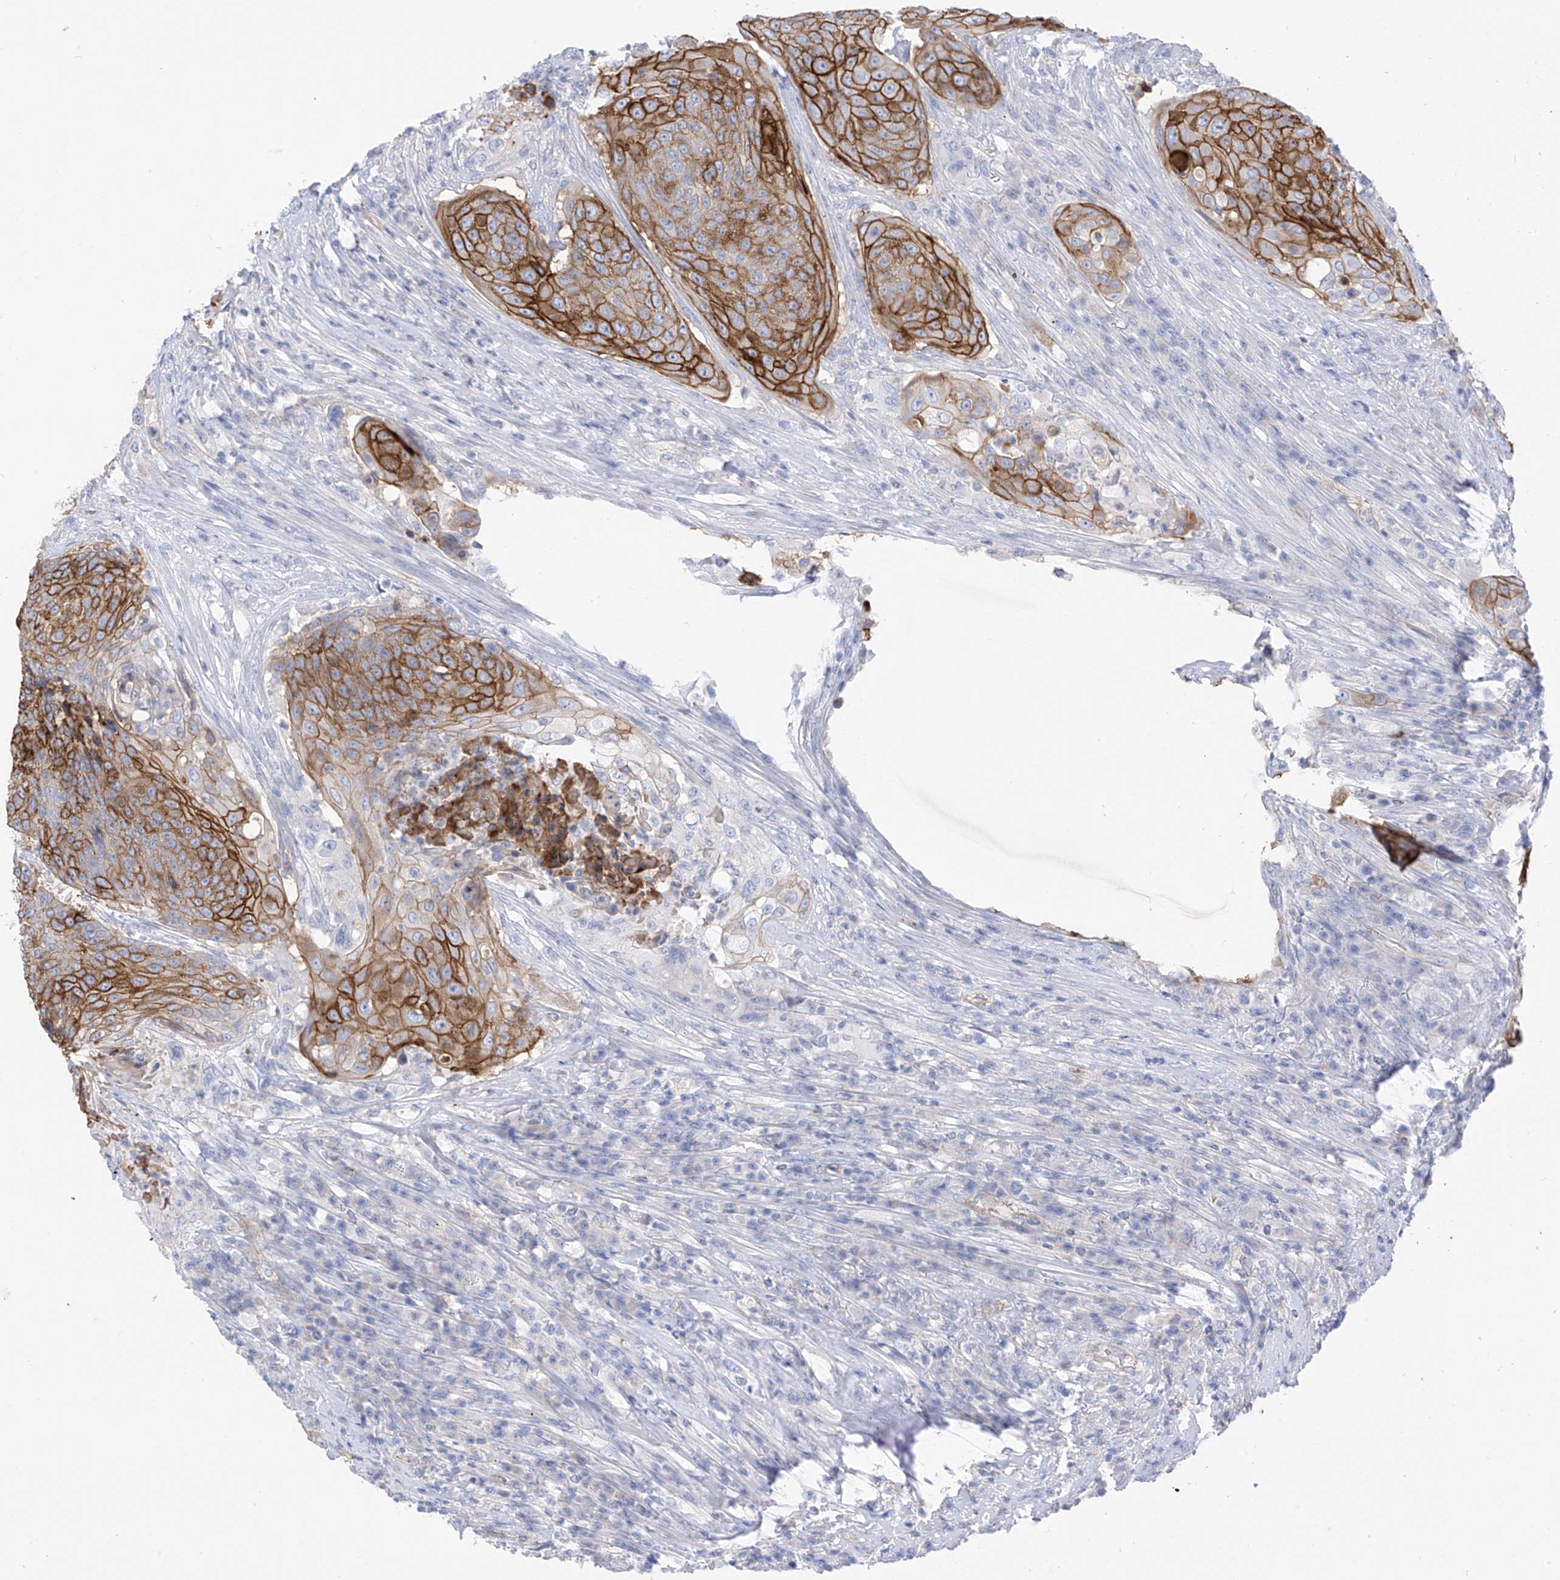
{"staining": {"intensity": "moderate", "quantity": "<25%", "location": "cytoplasmic/membranous"}, "tissue": "urothelial cancer", "cell_type": "Tumor cells", "image_type": "cancer", "snomed": [{"axis": "morphology", "description": "Urothelial carcinoma, High grade"}, {"axis": "topography", "description": "Urinary bladder"}], "caption": "This is a micrograph of immunohistochemistry (IHC) staining of urothelial cancer, which shows moderate expression in the cytoplasmic/membranous of tumor cells.", "gene": "ITGA9", "patient": {"sex": "female", "age": 63}}